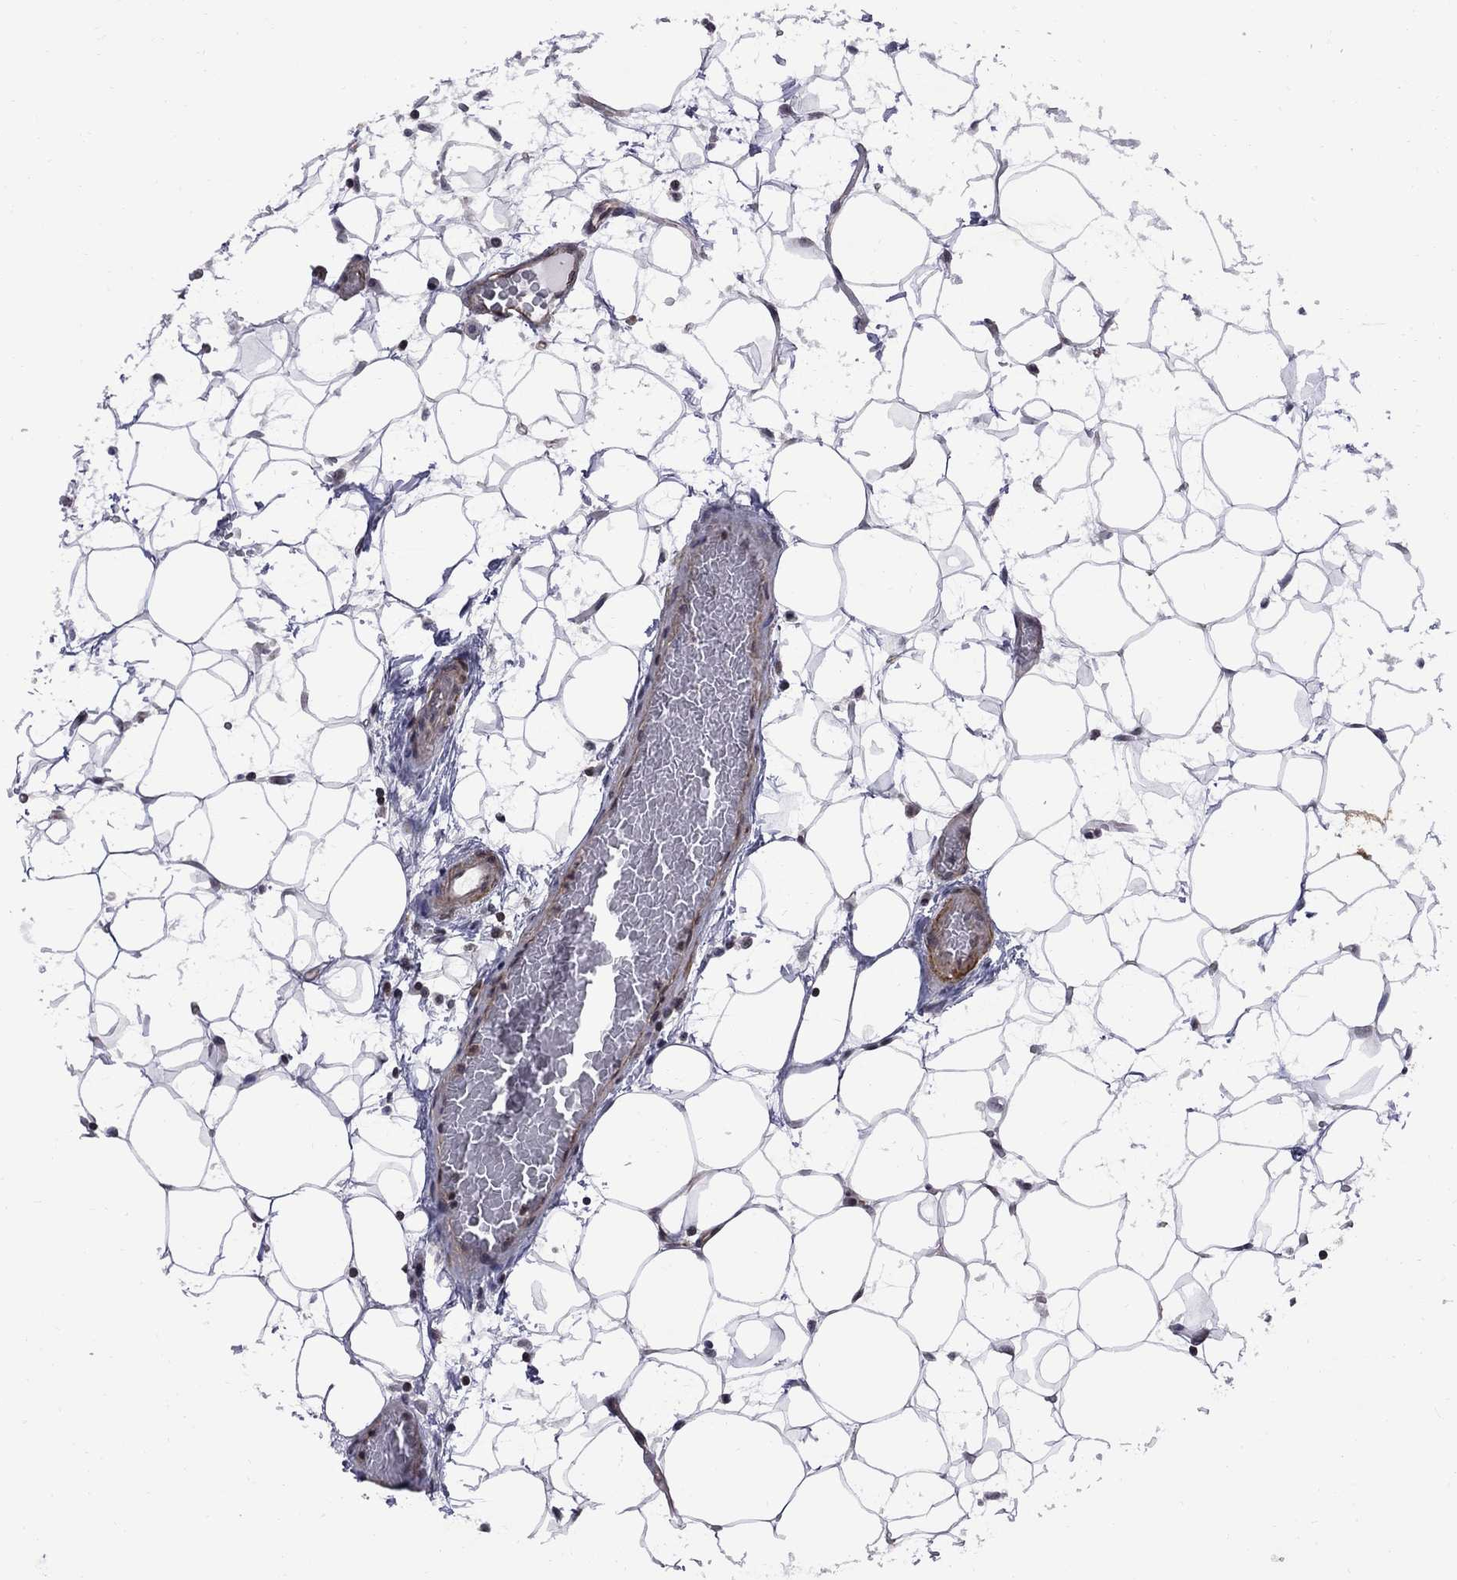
{"staining": {"intensity": "moderate", "quantity": "<25%", "location": "nuclear"}, "tissue": "lymph node", "cell_type": "Germinal center cells", "image_type": "normal", "snomed": [{"axis": "morphology", "description": "Normal tissue, NOS"}, {"axis": "topography", "description": "Lymph node"}], "caption": "Normal lymph node exhibits moderate nuclear staining in approximately <25% of germinal center cells.", "gene": "BRF1", "patient": {"sex": "female", "age": 72}}